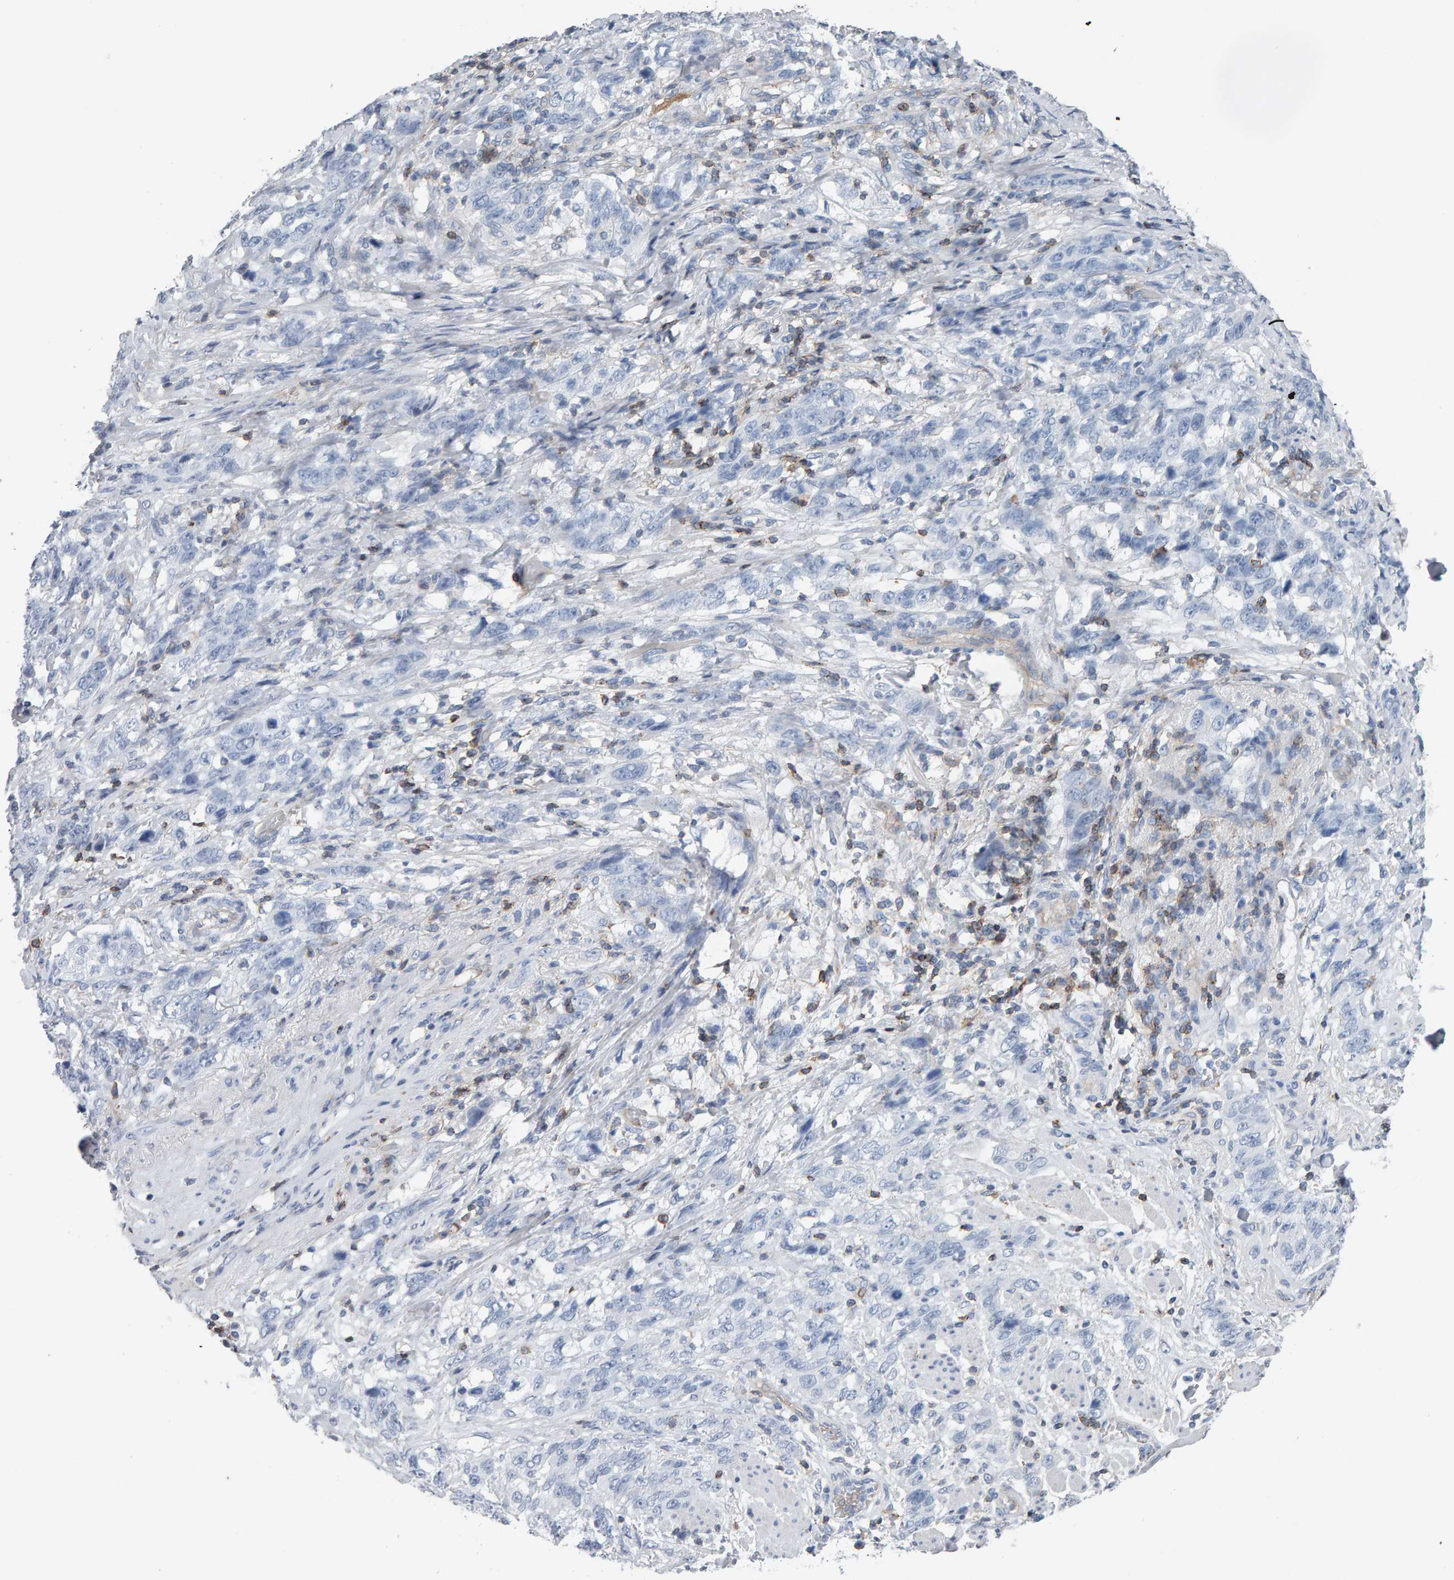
{"staining": {"intensity": "negative", "quantity": "none", "location": "none"}, "tissue": "stomach cancer", "cell_type": "Tumor cells", "image_type": "cancer", "snomed": [{"axis": "morphology", "description": "Adenocarcinoma, NOS"}, {"axis": "topography", "description": "Stomach"}], "caption": "DAB immunohistochemical staining of human stomach cancer (adenocarcinoma) exhibits no significant positivity in tumor cells. The staining was performed using DAB to visualize the protein expression in brown, while the nuclei were stained in blue with hematoxylin (Magnification: 20x).", "gene": "FYN", "patient": {"sex": "male", "age": 48}}